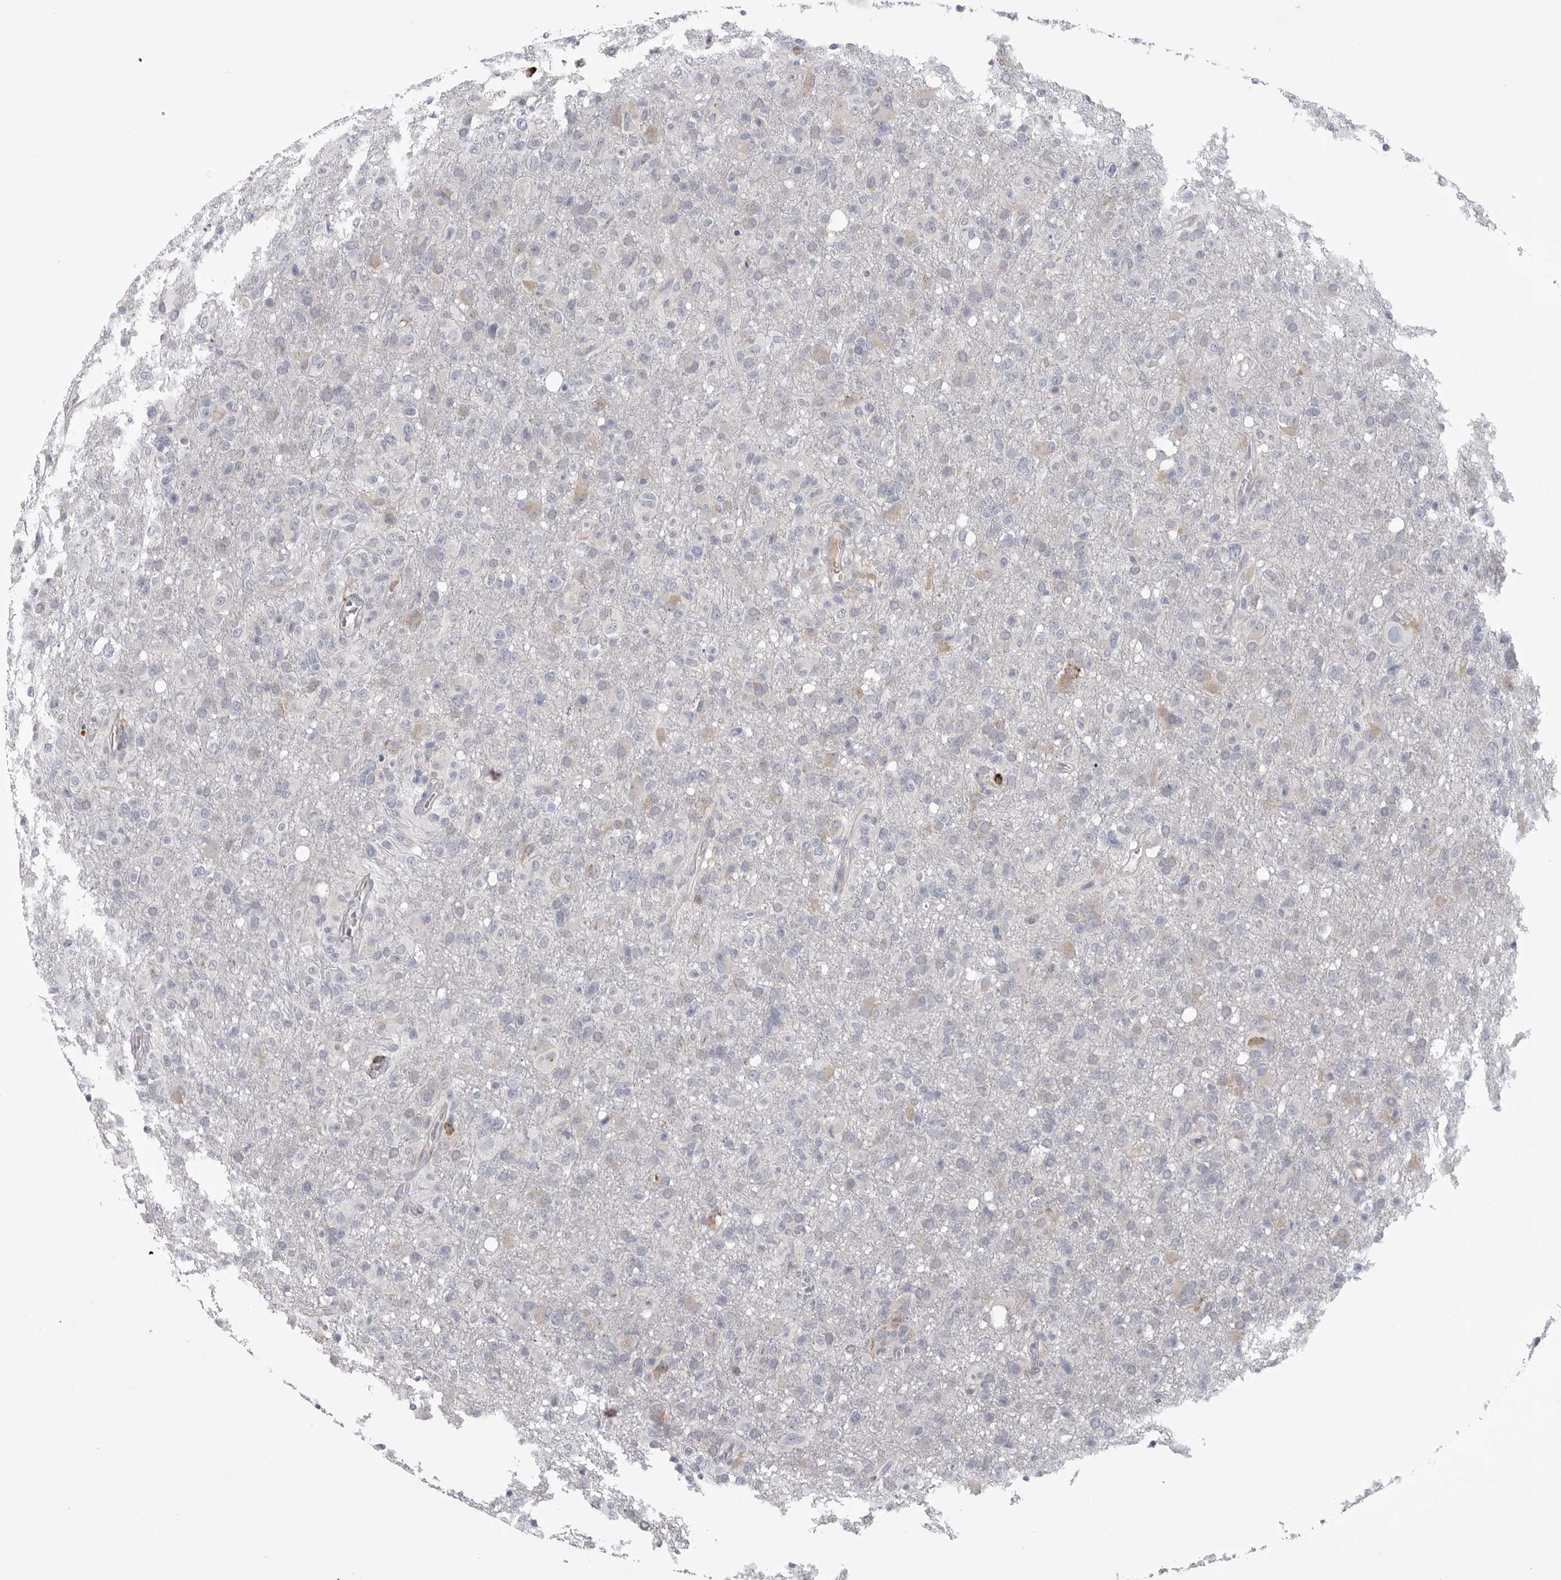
{"staining": {"intensity": "negative", "quantity": "none", "location": "none"}, "tissue": "glioma", "cell_type": "Tumor cells", "image_type": "cancer", "snomed": [{"axis": "morphology", "description": "Glioma, malignant, High grade"}, {"axis": "topography", "description": "Brain"}], "caption": "Glioma stained for a protein using IHC shows no staining tumor cells.", "gene": "FKBP2", "patient": {"sex": "female", "age": 57}}